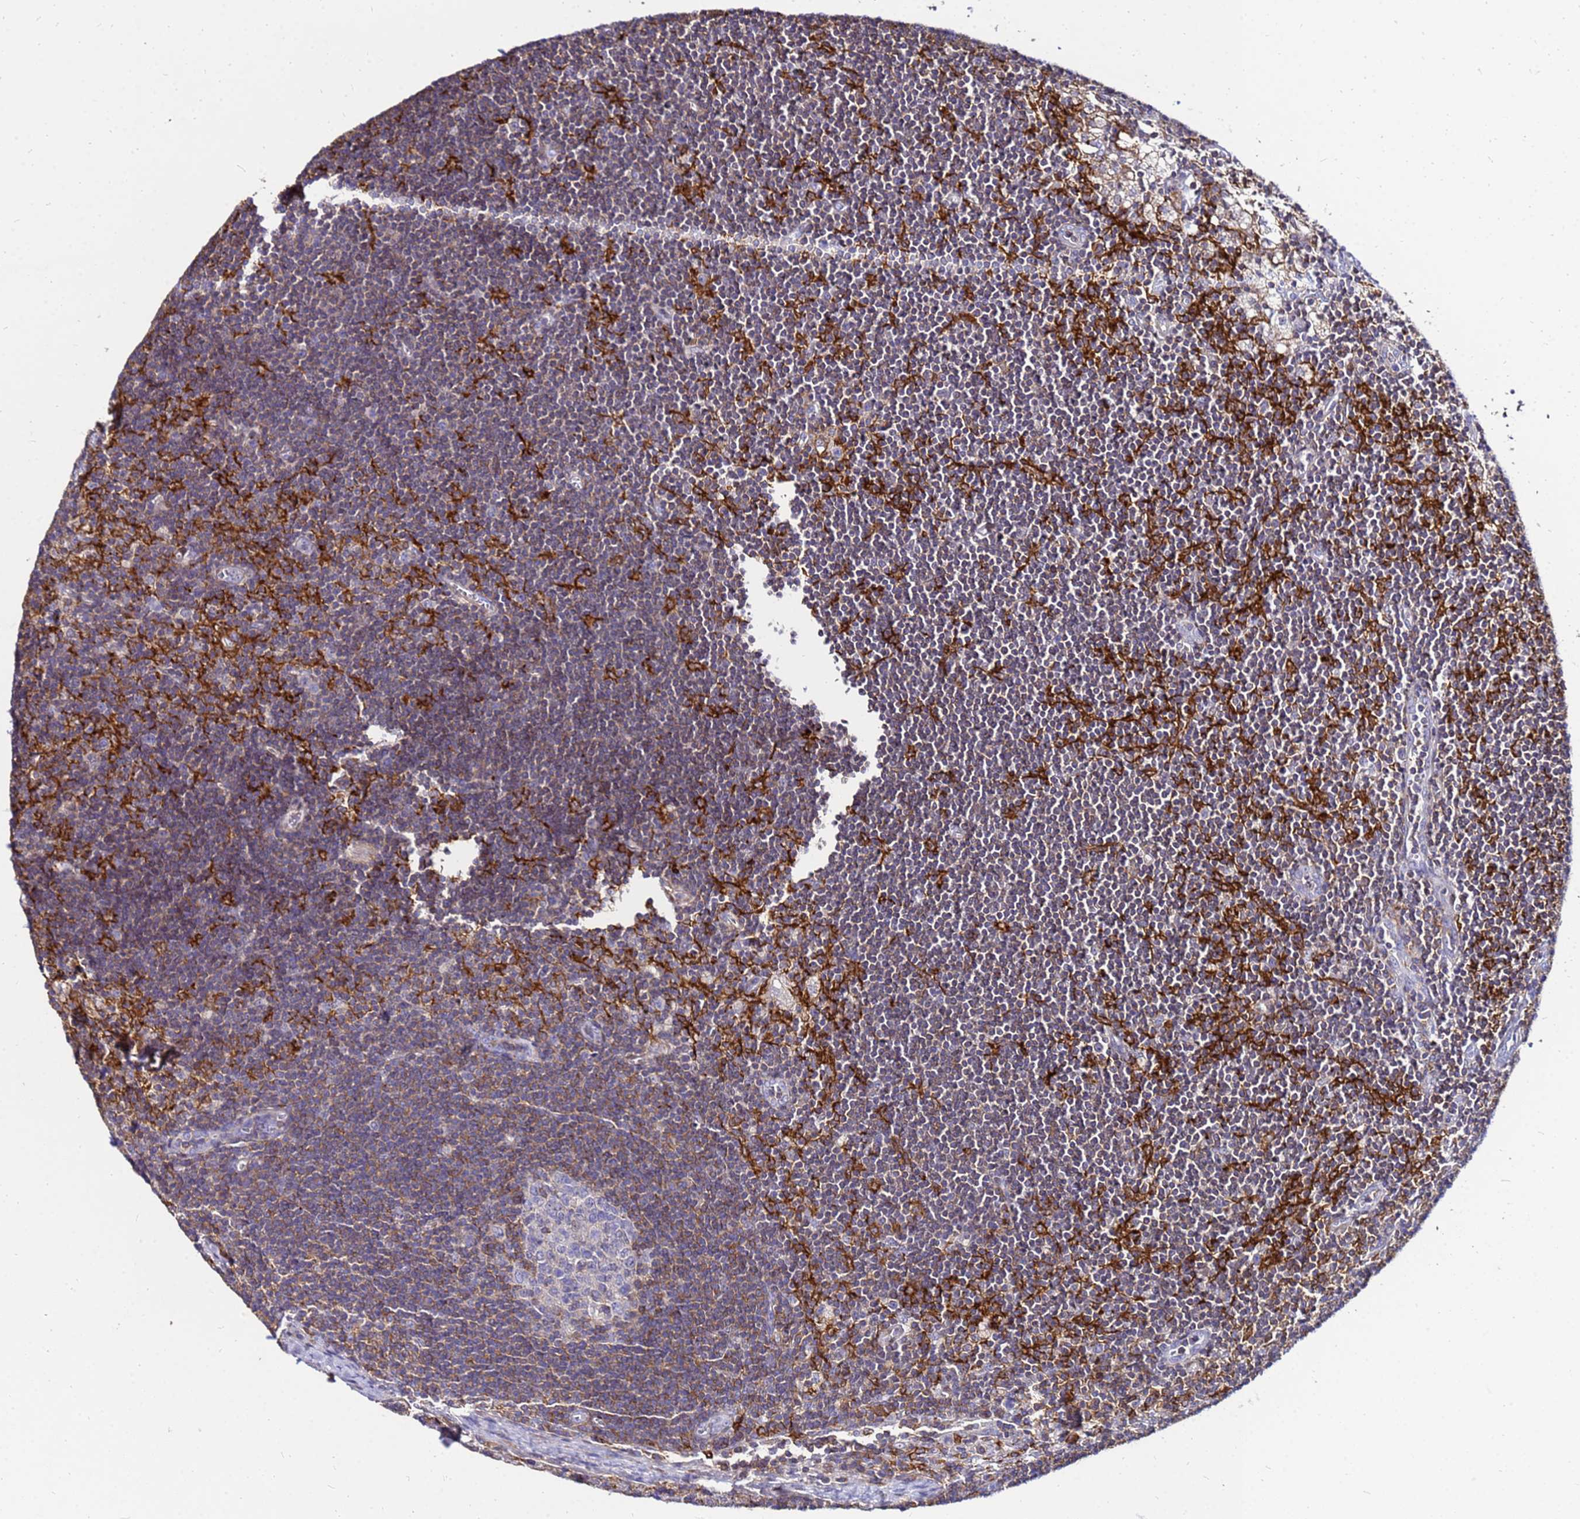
{"staining": {"intensity": "negative", "quantity": "none", "location": "none"}, "tissue": "lymph node", "cell_type": "Germinal center cells", "image_type": "normal", "snomed": [{"axis": "morphology", "description": "Normal tissue, NOS"}, {"axis": "topography", "description": "Lymph node"}], "caption": "This is a image of IHC staining of benign lymph node, which shows no staining in germinal center cells.", "gene": "DBNDD2", "patient": {"sex": "male", "age": 24}}